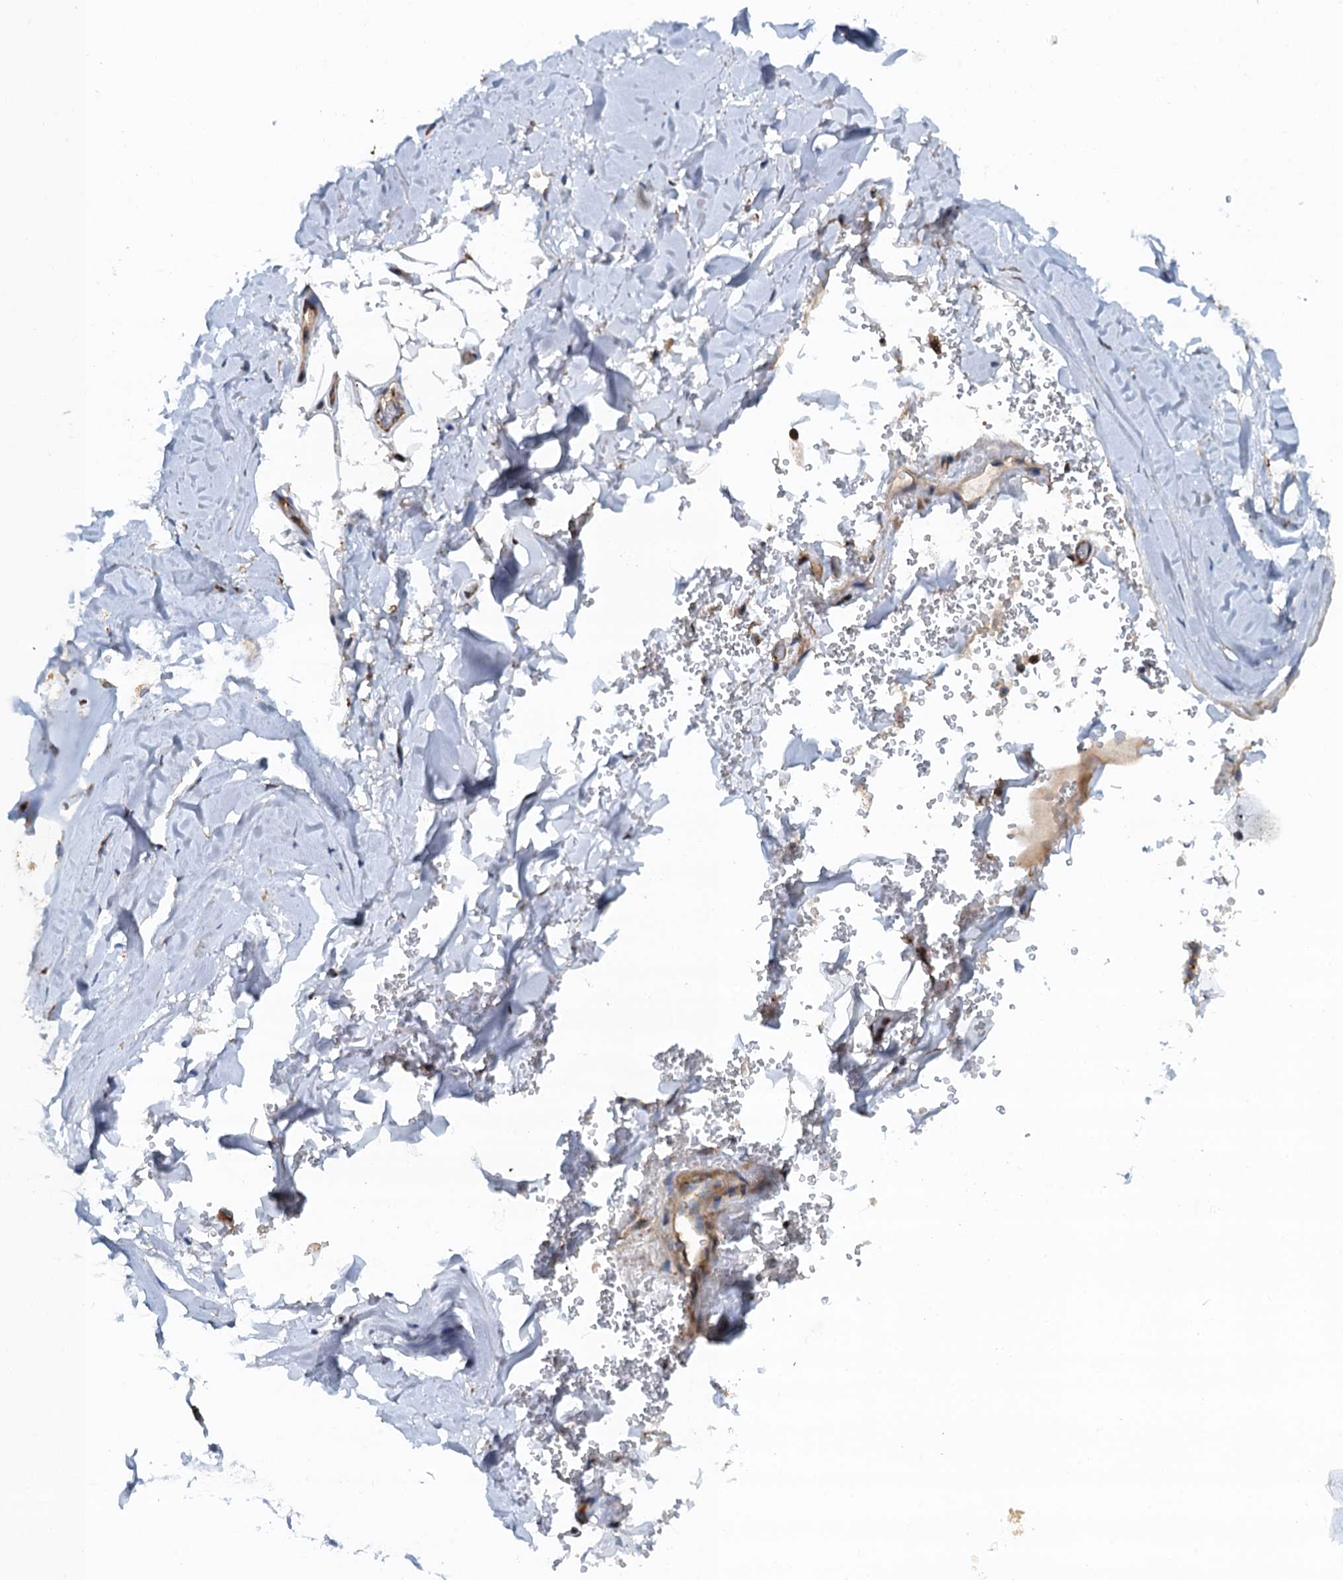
{"staining": {"intensity": "weak", "quantity": "25%-75%", "location": "cytoplasmic/membranous"}, "tissue": "adipose tissue", "cell_type": "Adipocytes", "image_type": "normal", "snomed": [{"axis": "morphology", "description": "Normal tissue, NOS"}, {"axis": "topography", "description": "Cartilage tissue"}], "caption": "Immunohistochemistry (IHC) (DAB) staining of normal adipose tissue shows weak cytoplasmic/membranous protein staining in about 25%-75% of adipocytes.", "gene": "COG3", "patient": {"sex": "female", "age": 63}}